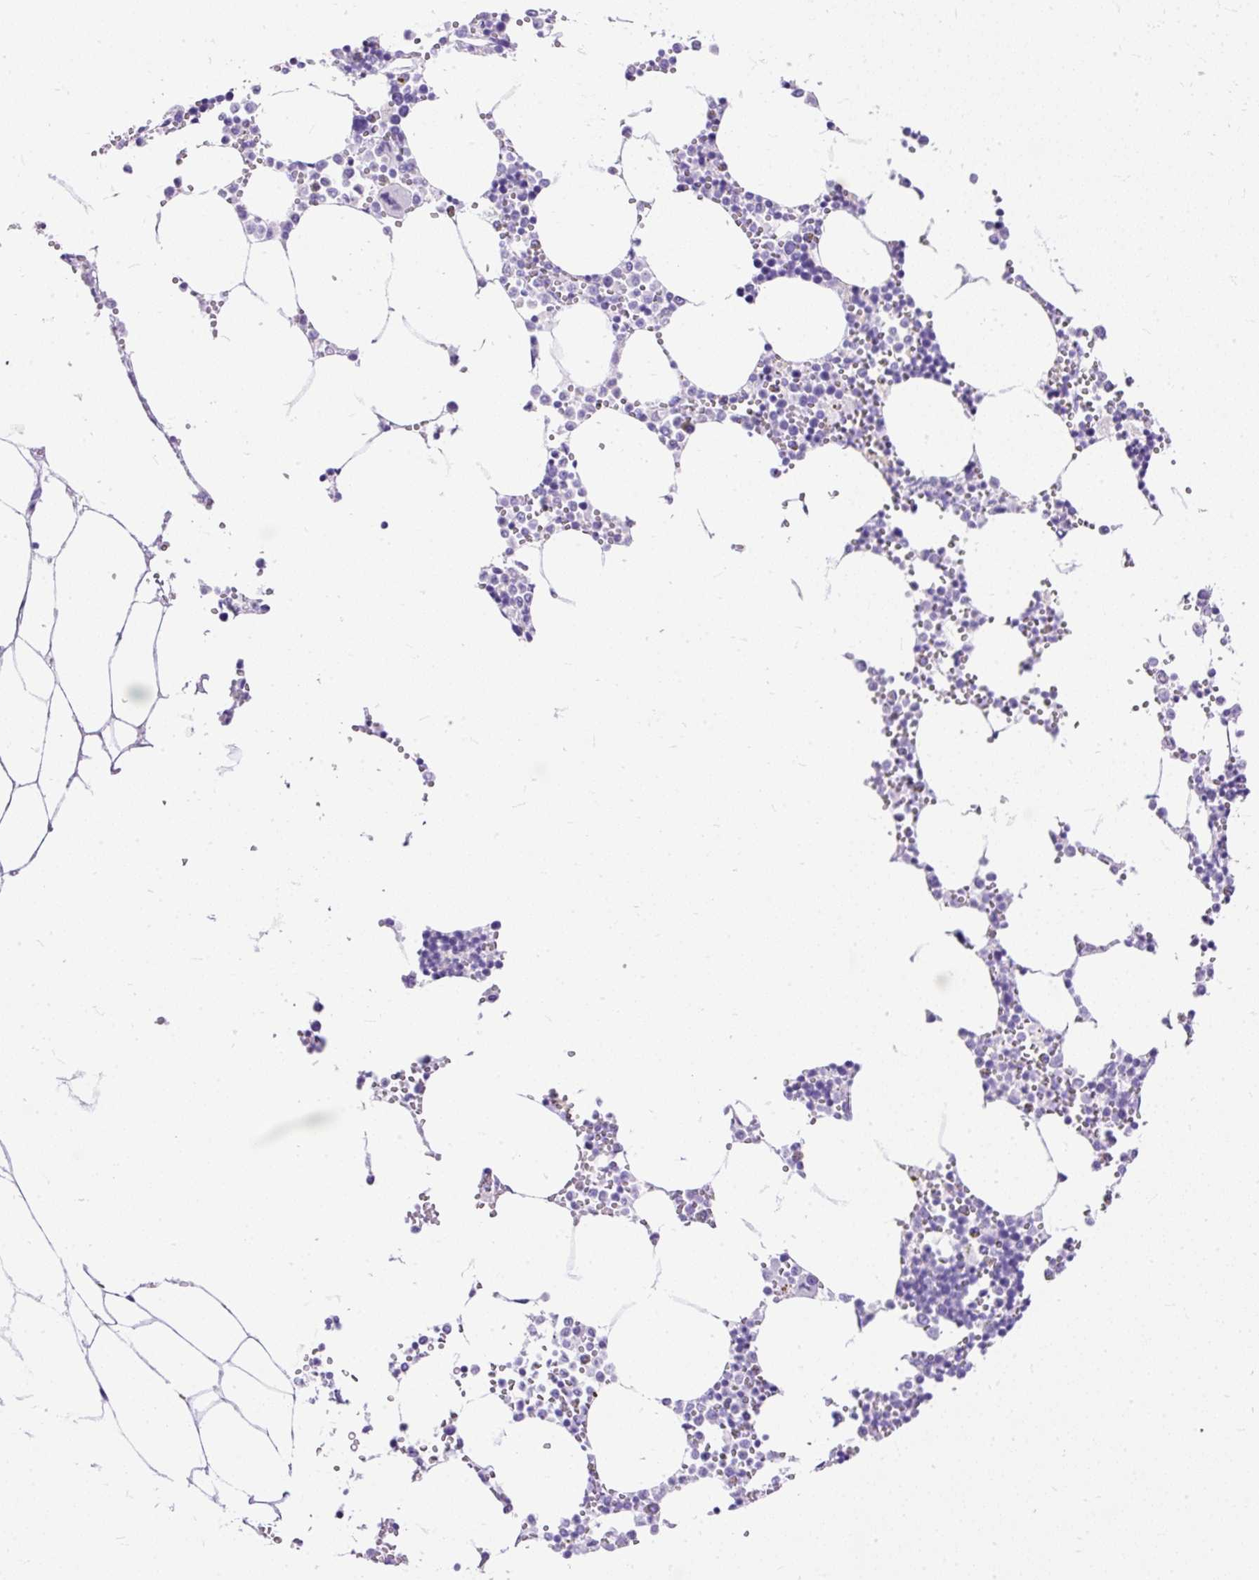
{"staining": {"intensity": "negative", "quantity": "none", "location": "none"}, "tissue": "bone marrow", "cell_type": "Hematopoietic cells", "image_type": "normal", "snomed": [{"axis": "morphology", "description": "Normal tissue, NOS"}, {"axis": "topography", "description": "Bone marrow"}], "caption": "Human bone marrow stained for a protein using immunohistochemistry (IHC) shows no staining in hematopoietic cells.", "gene": "HEY1", "patient": {"sex": "male", "age": 54}}